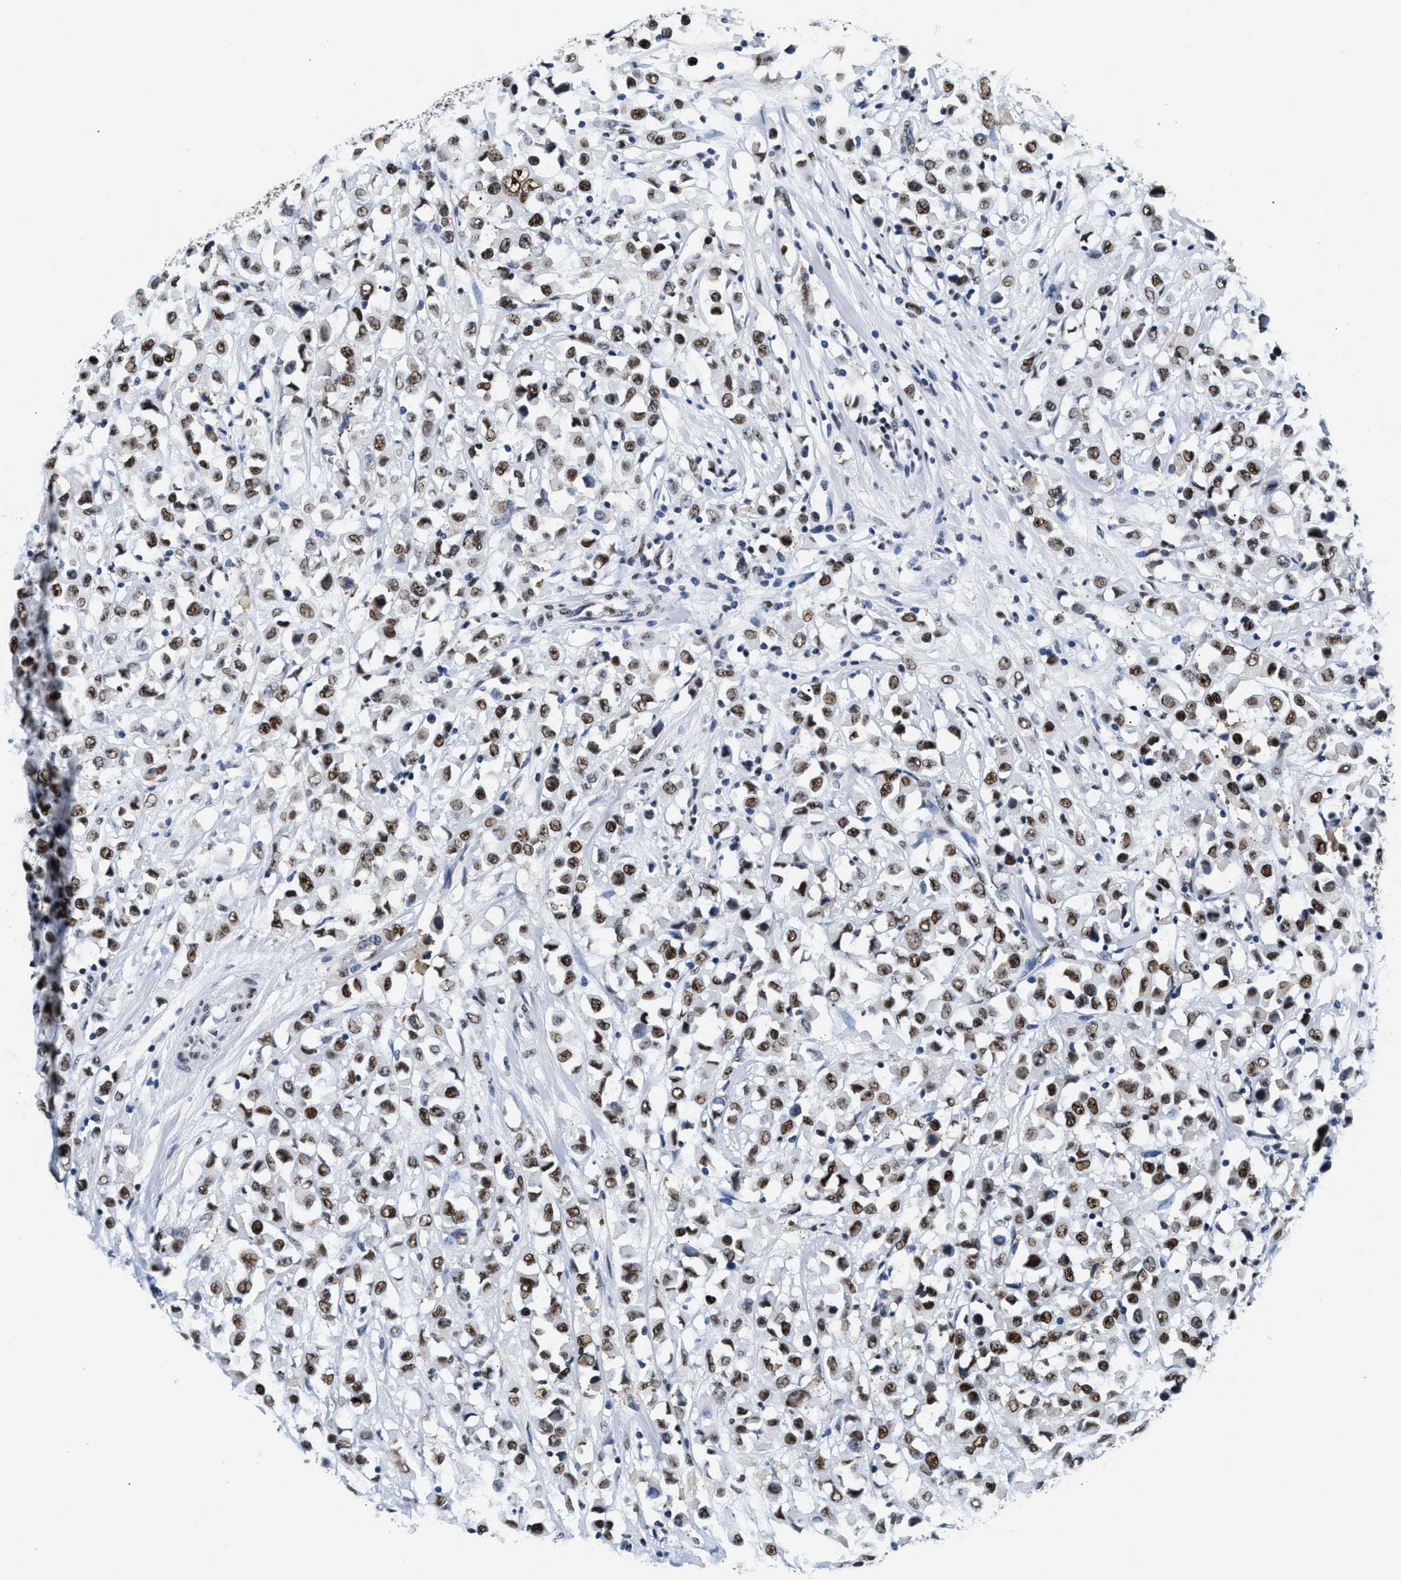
{"staining": {"intensity": "moderate", "quantity": ">75%", "location": "nuclear"}, "tissue": "breast cancer", "cell_type": "Tumor cells", "image_type": "cancer", "snomed": [{"axis": "morphology", "description": "Duct carcinoma"}, {"axis": "topography", "description": "Breast"}], "caption": "IHC of invasive ductal carcinoma (breast) exhibits medium levels of moderate nuclear expression in about >75% of tumor cells. The staining is performed using DAB (3,3'-diaminobenzidine) brown chromogen to label protein expression. The nuclei are counter-stained blue using hematoxylin.", "gene": "RAD50", "patient": {"sex": "female", "age": 61}}